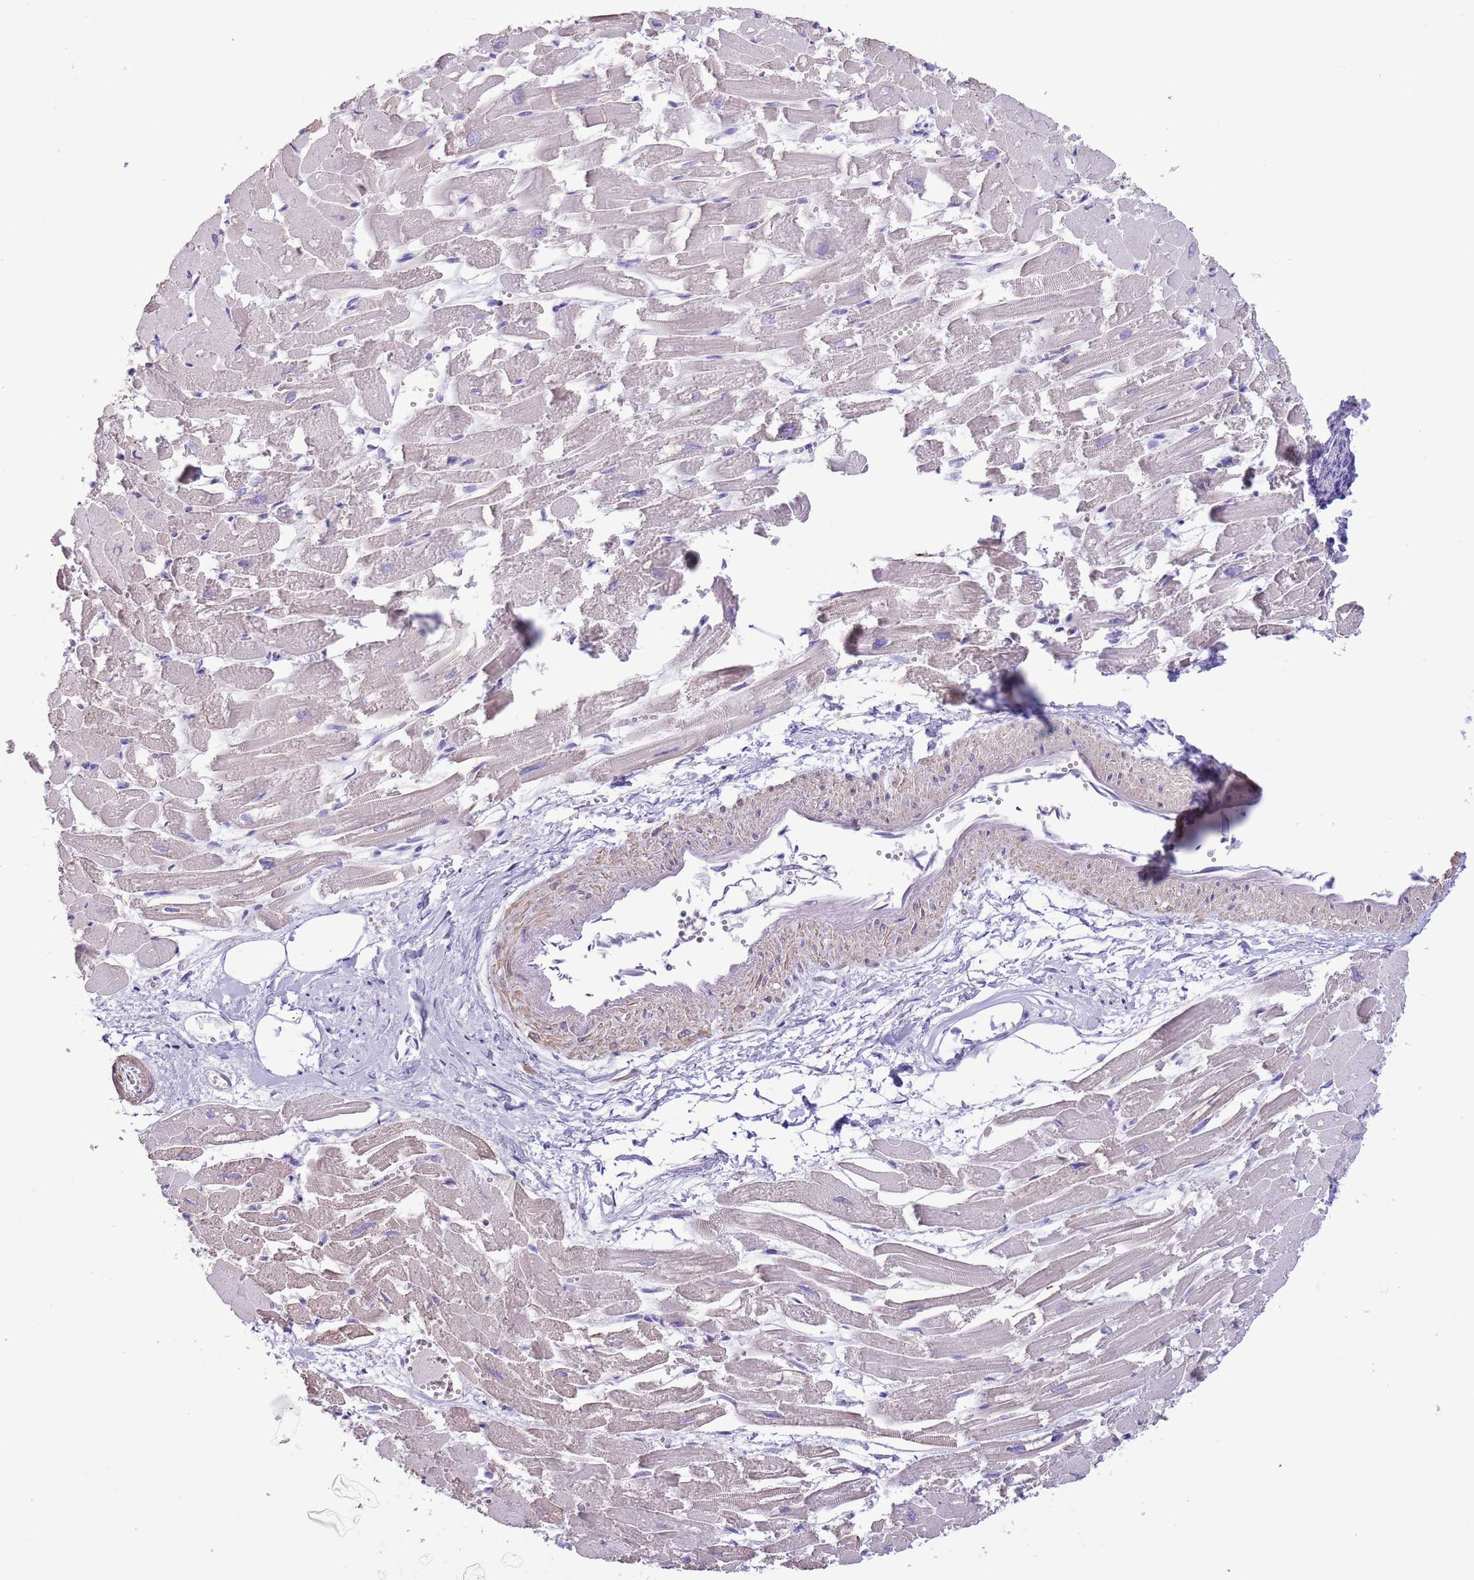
{"staining": {"intensity": "weak", "quantity": "25%-75%", "location": "cytoplasmic/membranous"}, "tissue": "heart muscle", "cell_type": "Cardiomyocytes", "image_type": "normal", "snomed": [{"axis": "morphology", "description": "Normal tissue, NOS"}, {"axis": "topography", "description": "Heart"}], "caption": "High-power microscopy captured an immunohistochemistry (IHC) micrograph of normal heart muscle, revealing weak cytoplasmic/membranous expression in about 25%-75% of cardiomyocytes.", "gene": "SLC7A14", "patient": {"sex": "male", "age": 54}}